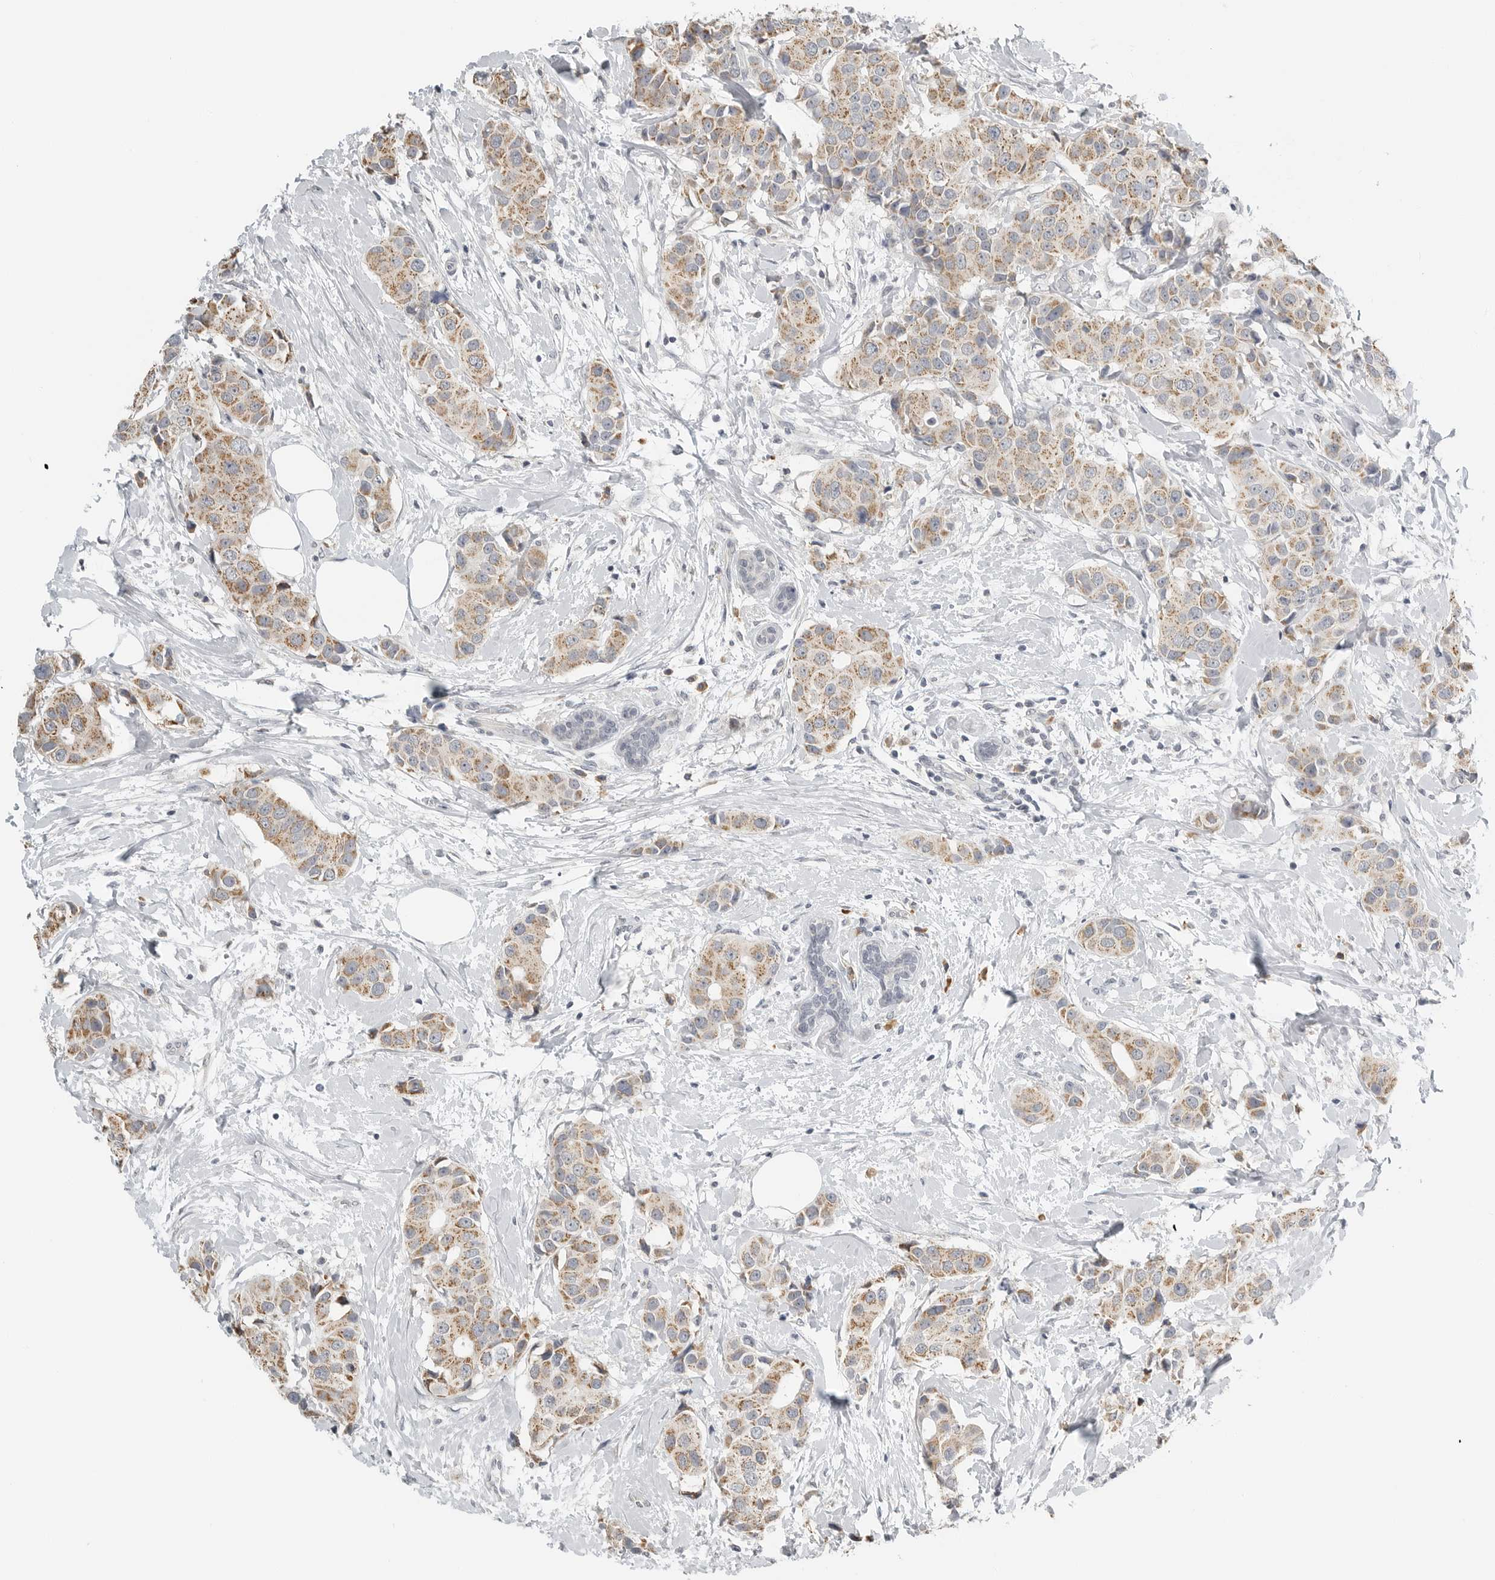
{"staining": {"intensity": "moderate", "quantity": ">75%", "location": "cytoplasmic/membranous"}, "tissue": "breast cancer", "cell_type": "Tumor cells", "image_type": "cancer", "snomed": [{"axis": "morphology", "description": "Normal tissue, NOS"}, {"axis": "morphology", "description": "Duct carcinoma"}, {"axis": "topography", "description": "Breast"}], "caption": "The image exhibits staining of invasive ductal carcinoma (breast), revealing moderate cytoplasmic/membranous protein positivity (brown color) within tumor cells.", "gene": "IL12RB2", "patient": {"sex": "female", "age": 39}}